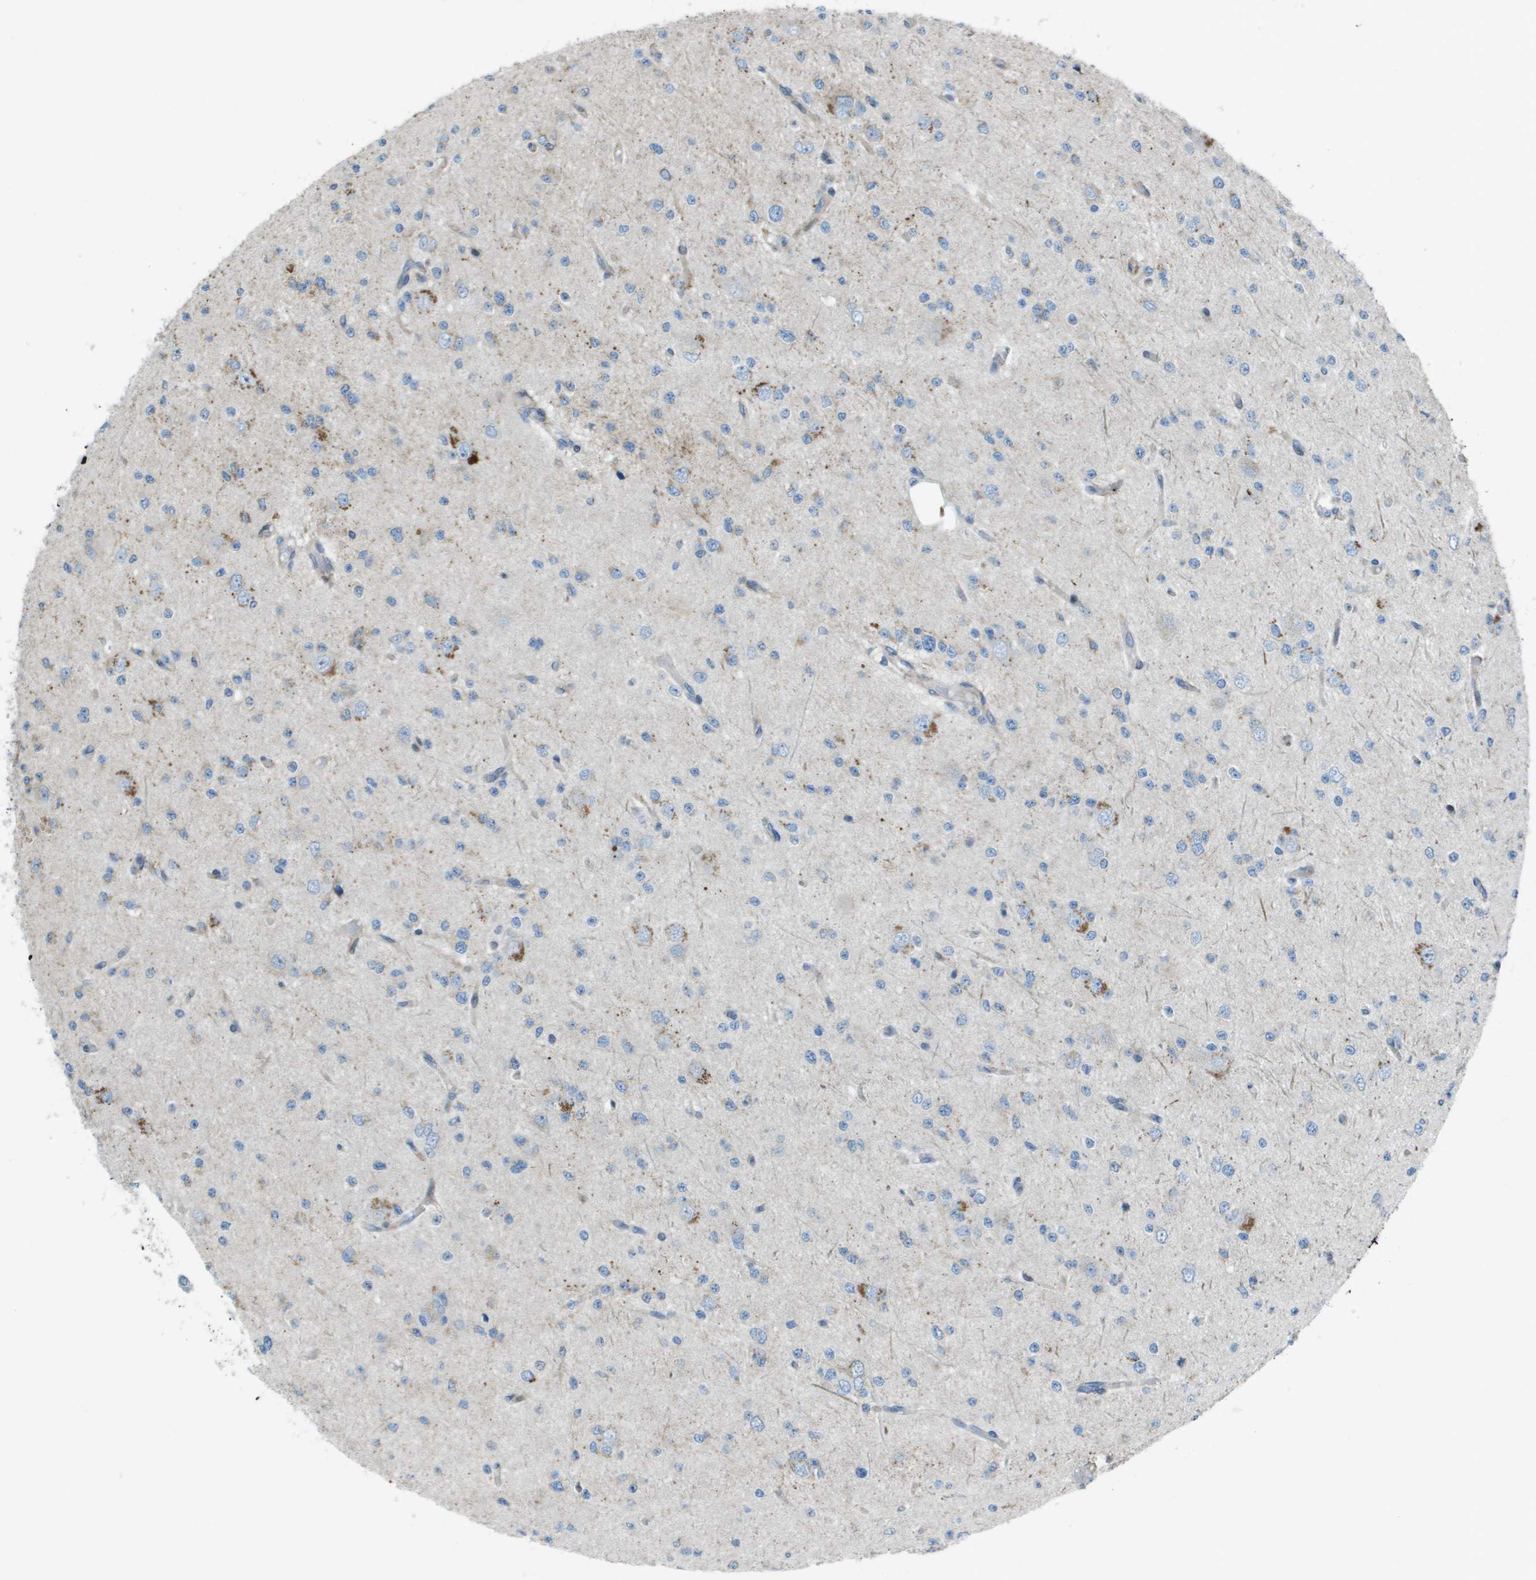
{"staining": {"intensity": "weak", "quantity": "<25%", "location": "cytoplasmic/membranous"}, "tissue": "glioma", "cell_type": "Tumor cells", "image_type": "cancer", "snomed": [{"axis": "morphology", "description": "Glioma, malignant, Low grade"}, {"axis": "topography", "description": "Brain"}], "caption": "IHC histopathology image of human glioma stained for a protein (brown), which demonstrates no expression in tumor cells.", "gene": "MGAT3", "patient": {"sex": "male", "age": 38}}